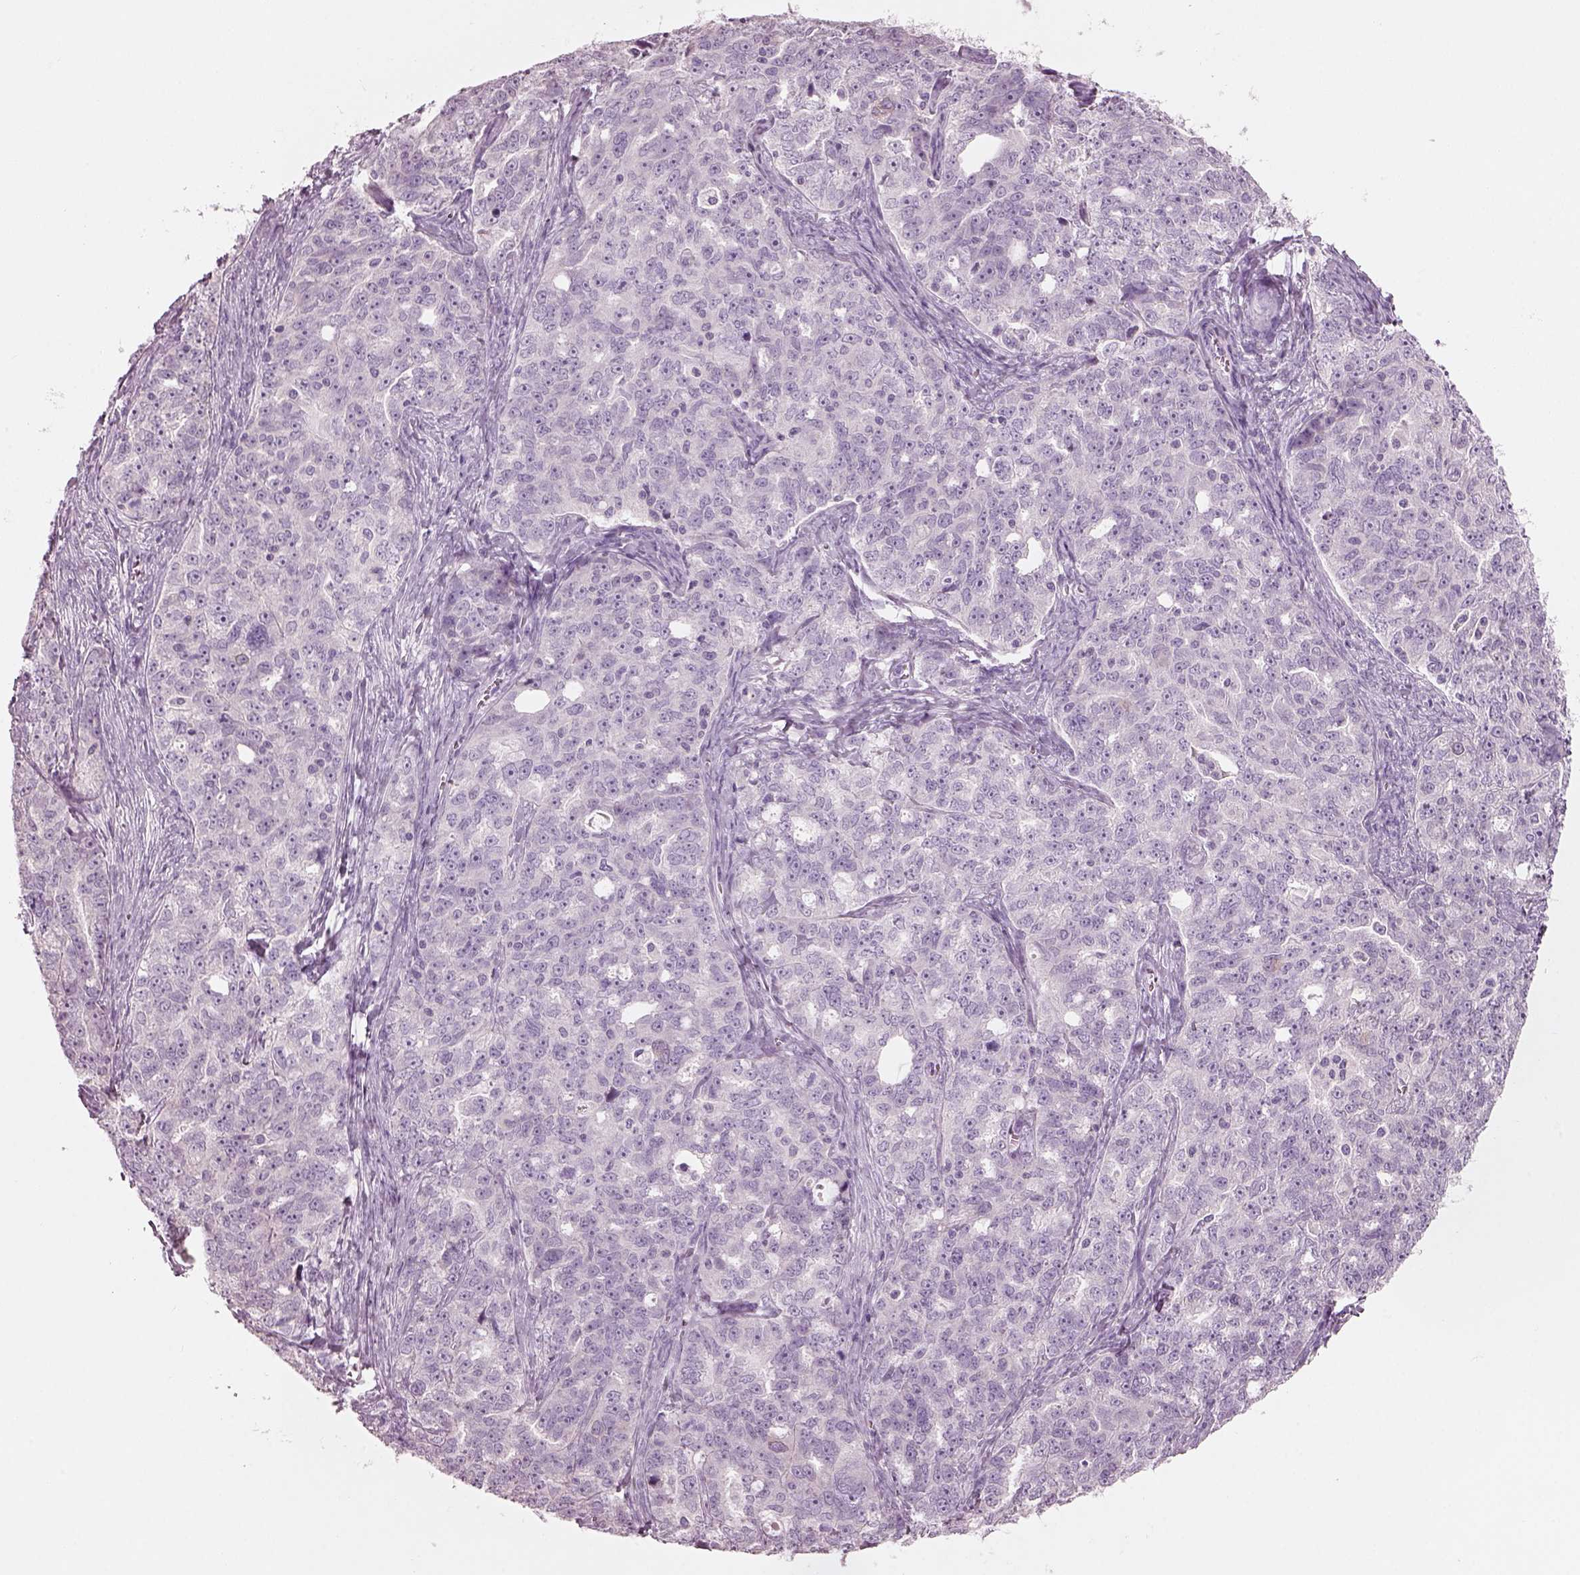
{"staining": {"intensity": "negative", "quantity": "none", "location": "none"}, "tissue": "ovarian cancer", "cell_type": "Tumor cells", "image_type": "cancer", "snomed": [{"axis": "morphology", "description": "Cystadenocarcinoma, serous, NOS"}, {"axis": "topography", "description": "Ovary"}], "caption": "The histopathology image reveals no significant expression in tumor cells of ovarian serous cystadenocarcinoma.", "gene": "SLC27A2", "patient": {"sex": "female", "age": 51}}